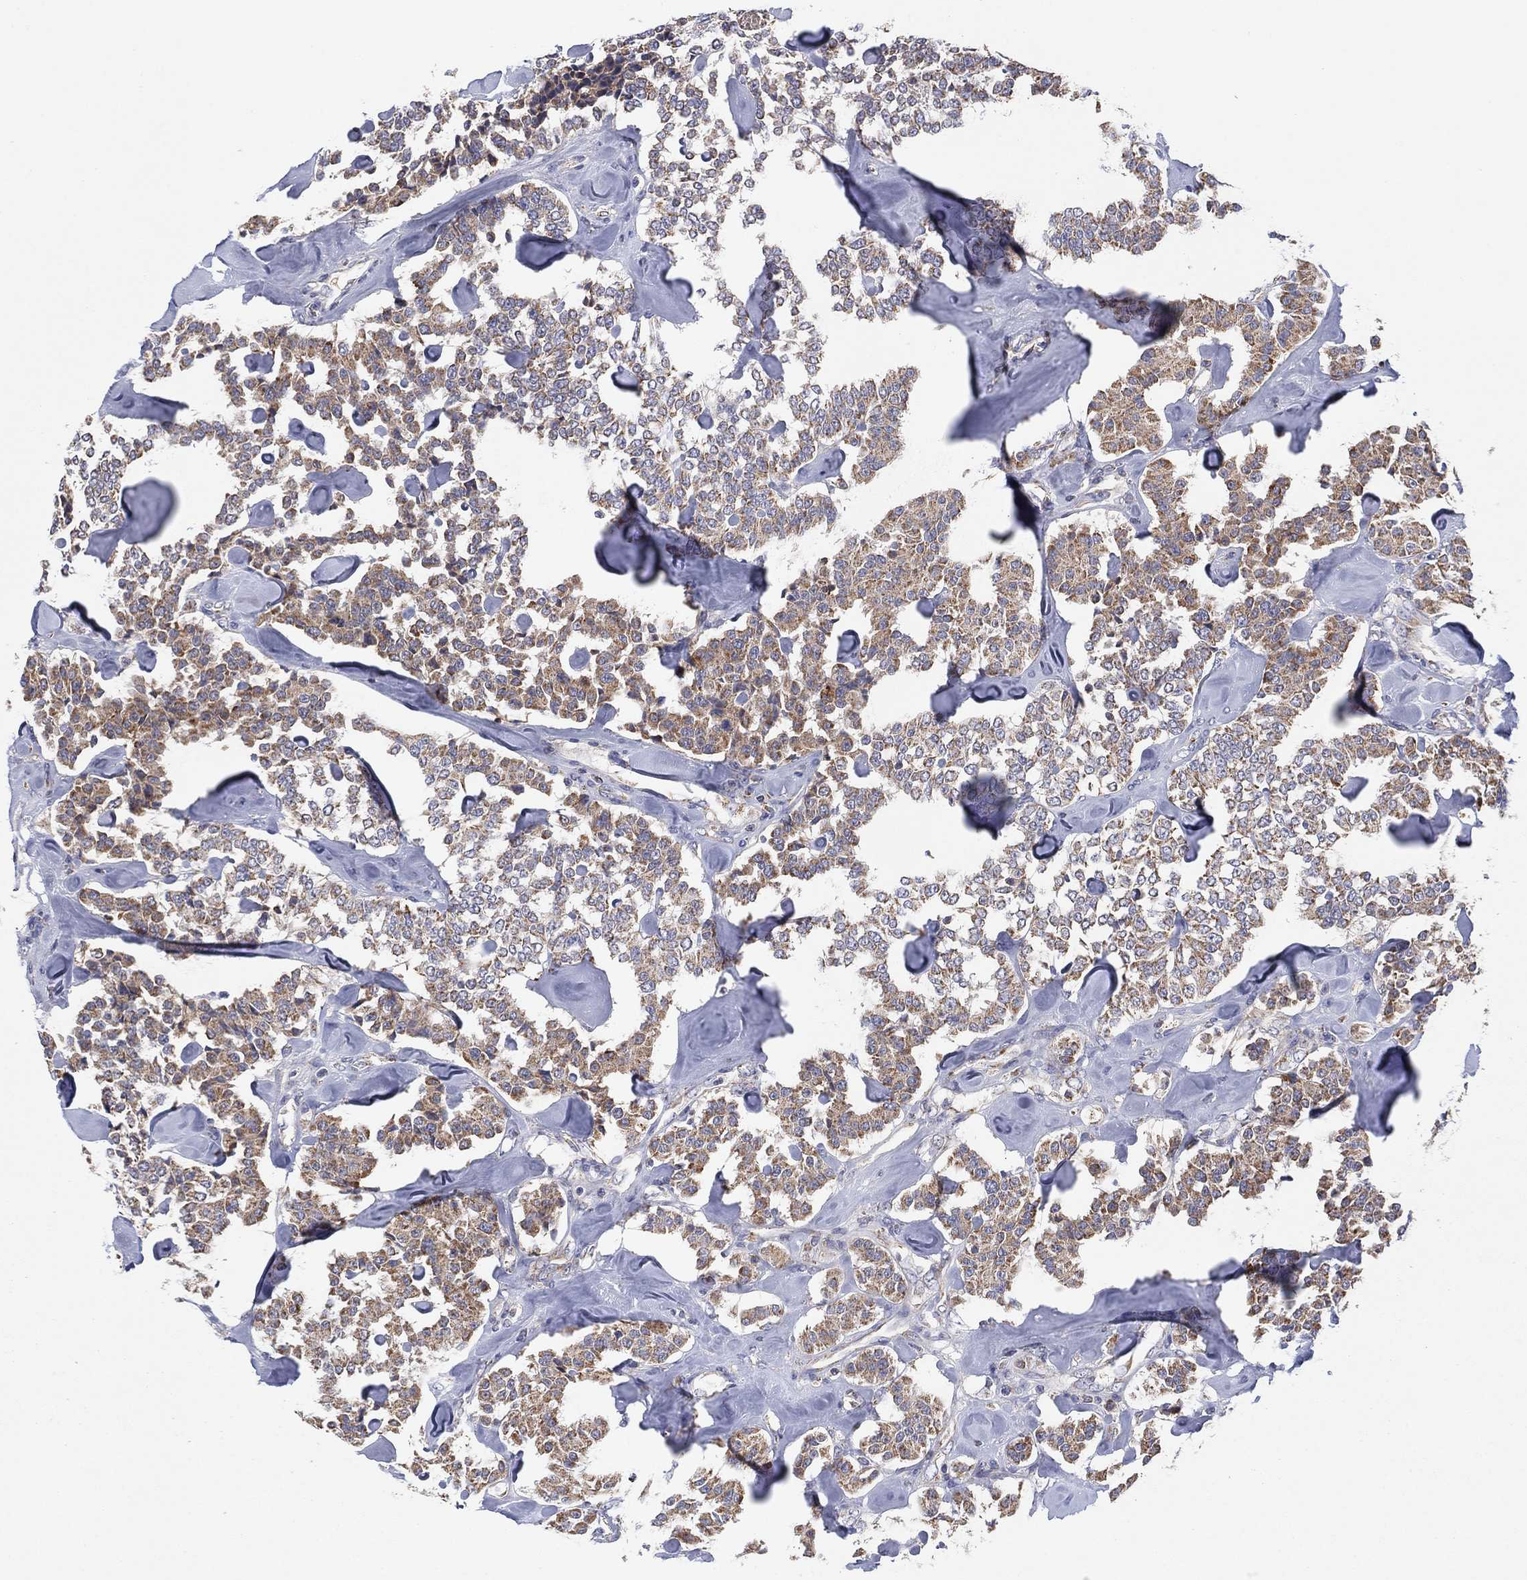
{"staining": {"intensity": "moderate", "quantity": ">75%", "location": "cytoplasmic/membranous"}, "tissue": "carcinoid", "cell_type": "Tumor cells", "image_type": "cancer", "snomed": [{"axis": "morphology", "description": "Carcinoid, malignant, NOS"}, {"axis": "topography", "description": "Pancreas"}], "caption": "This micrograph reveals carcinoid stained with immunohistochemistry to label a protein in brown. The cytoplasmic/membranous of tumor cells show moderate positivity for the protein. Nuclei are counter-stained blue.", "gene": "PPP2R5A", "patient": {"sex": "male", "age": 41}}